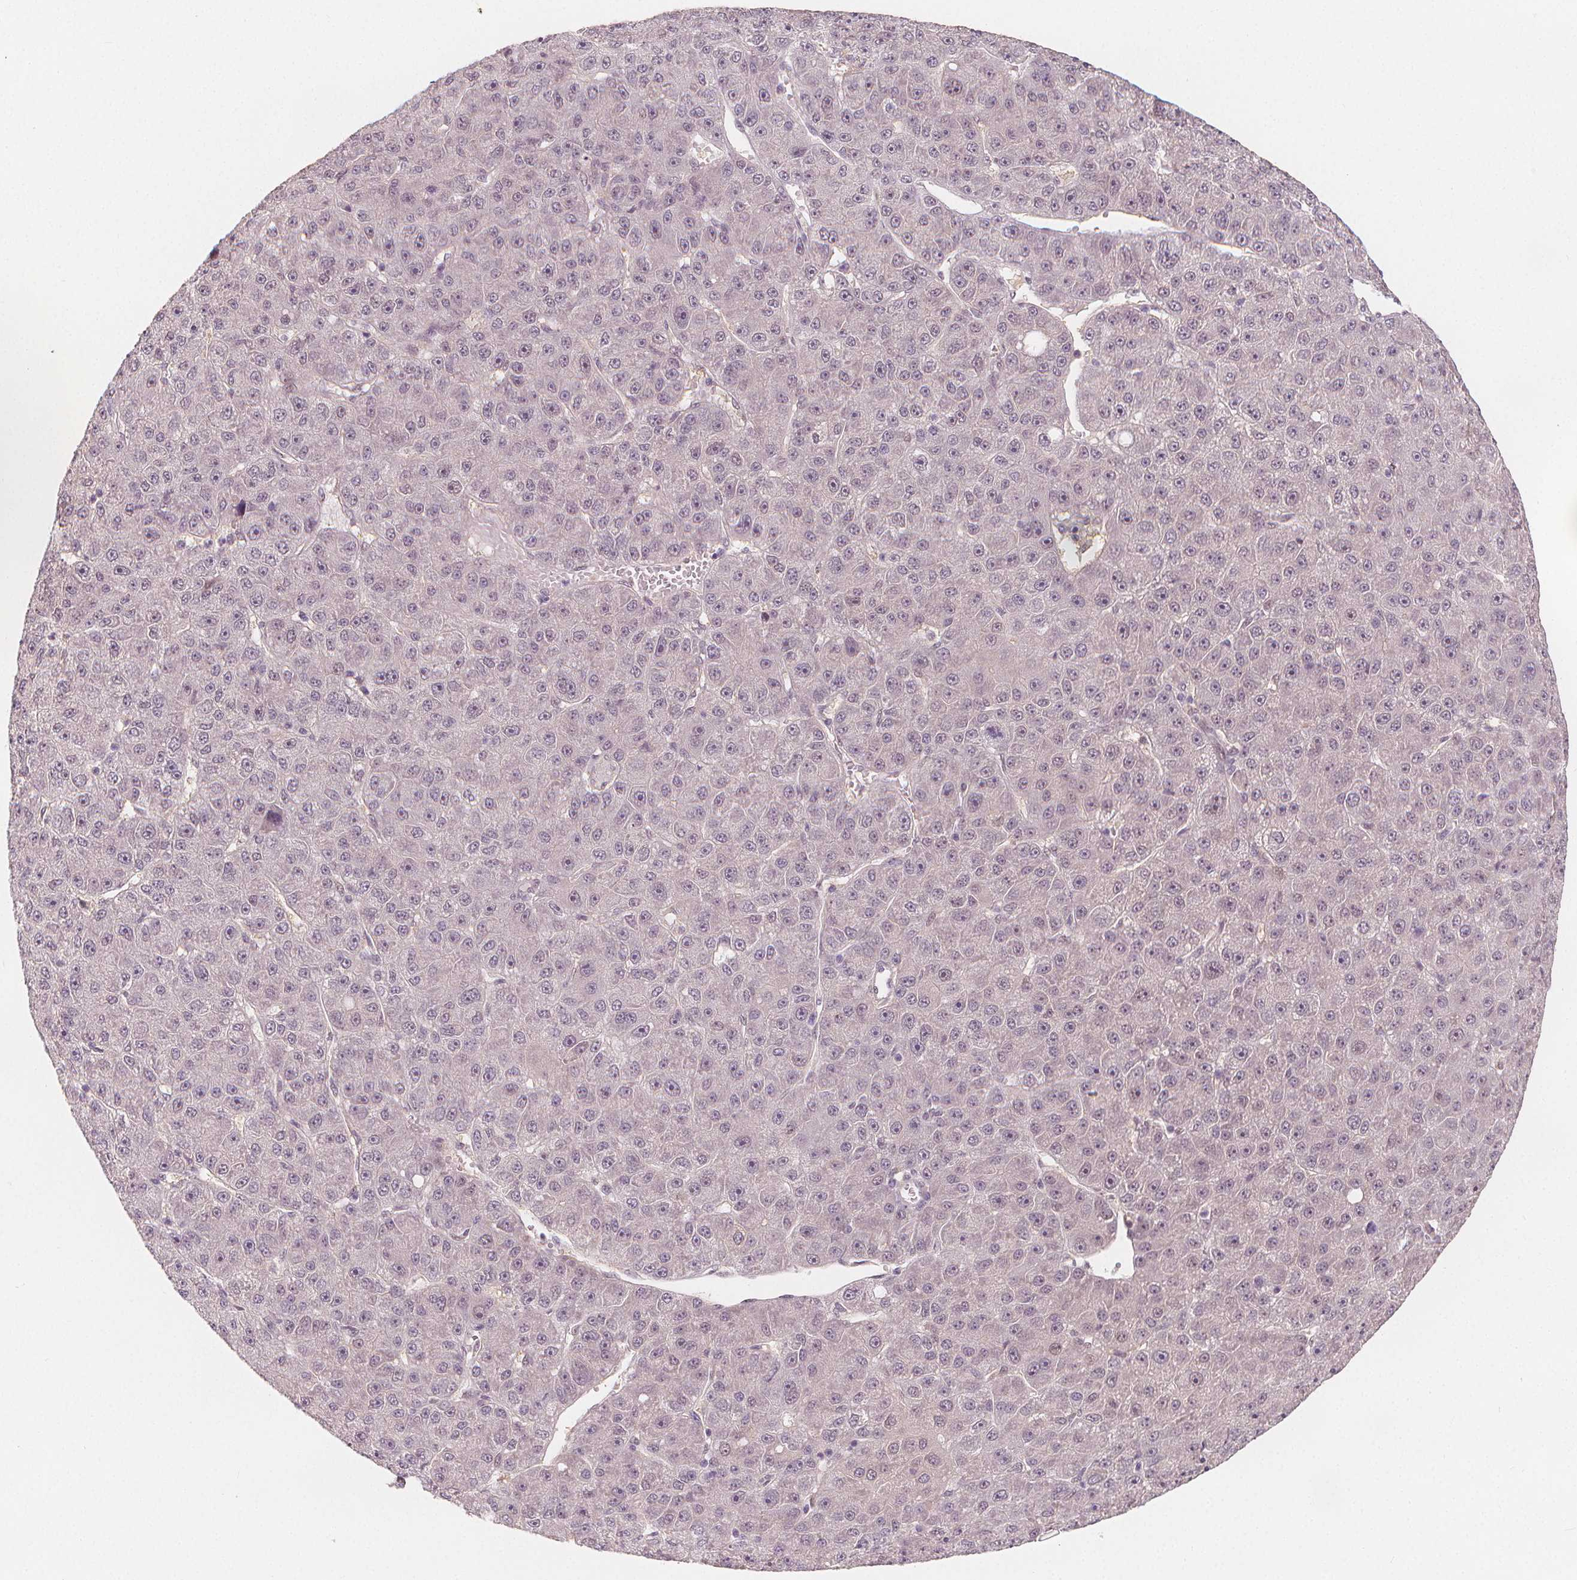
{"staining": {"intensity": "negative", "quantity": "none", "location": "none"}, "tissue": "liver cancer", "cell_type": "Tumor cells", "image_type": "cancer", "snomed": [{"axis": "morphology", "description": "Carcinoma, Hepatocellular, NOS"}, {"axis": "topography", "description": "Liver"}], "caption": "This is an IHC histopathology image of hepatocellular carcinoma (liver). There is no positivity in tumor cells.", "gene": "DRC3", "patient": {"sex": "male", "age": 67}}